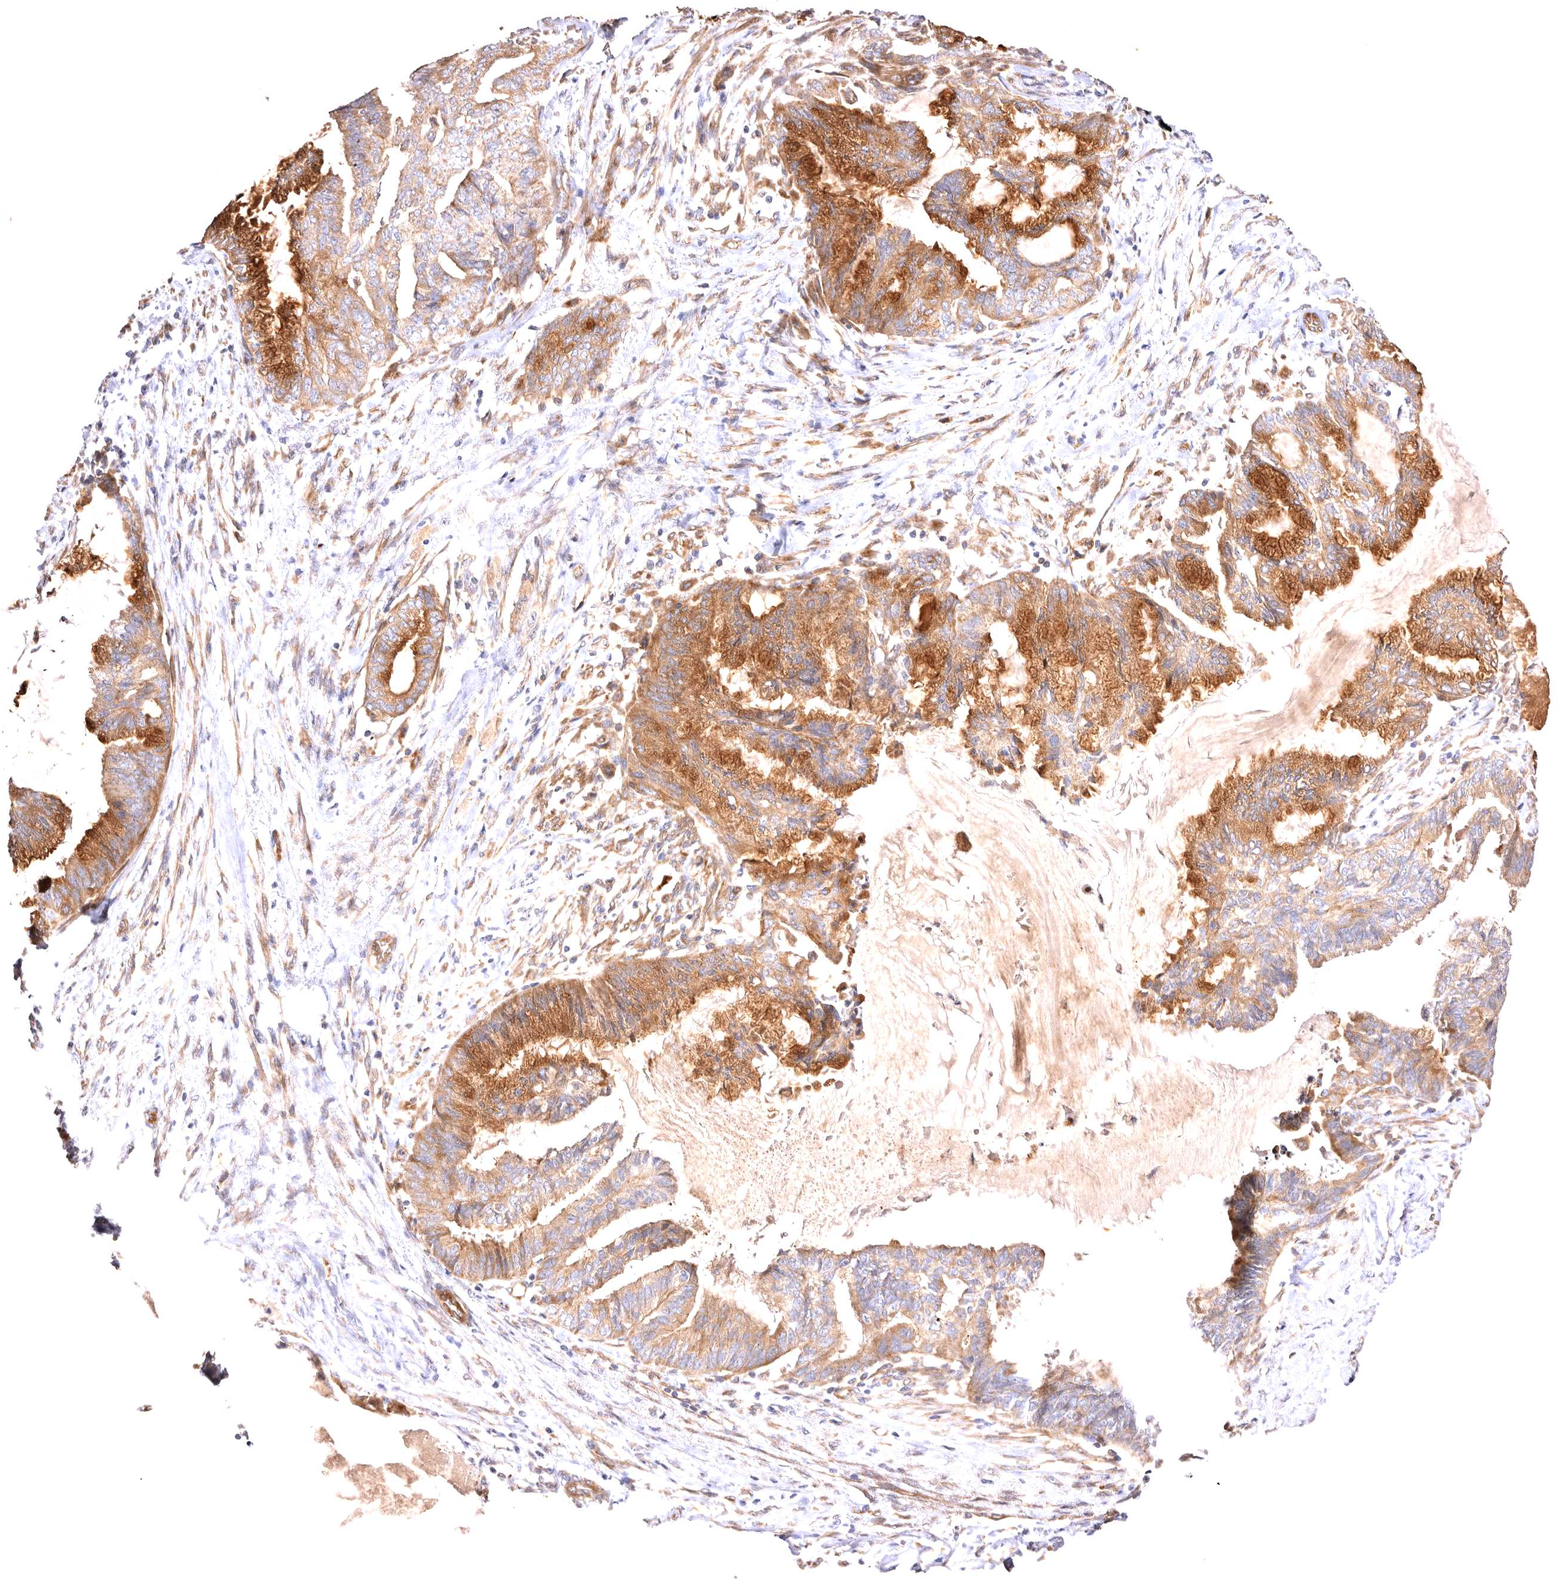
{"staining": {"intensity": "strong", "quantity": "25%-75%", "location": "cytoplasmic/membranous"}, "tissue": "endometrial cancer", "cell_type": "Tumor cells", "image_type": "cancer", "snomed": [{"axis": "morphology", "description": "Adenocarcinoma, NOS"}, {"axis": "topography", "description": "Endometrium"}], "caption": "Endometrial cancer (adenocarcinoma) stained with a protein marker demonstrates strong staining in tumor cells.", "gene": "VPS45", "patient": {"sex": "female", "age": 86}}